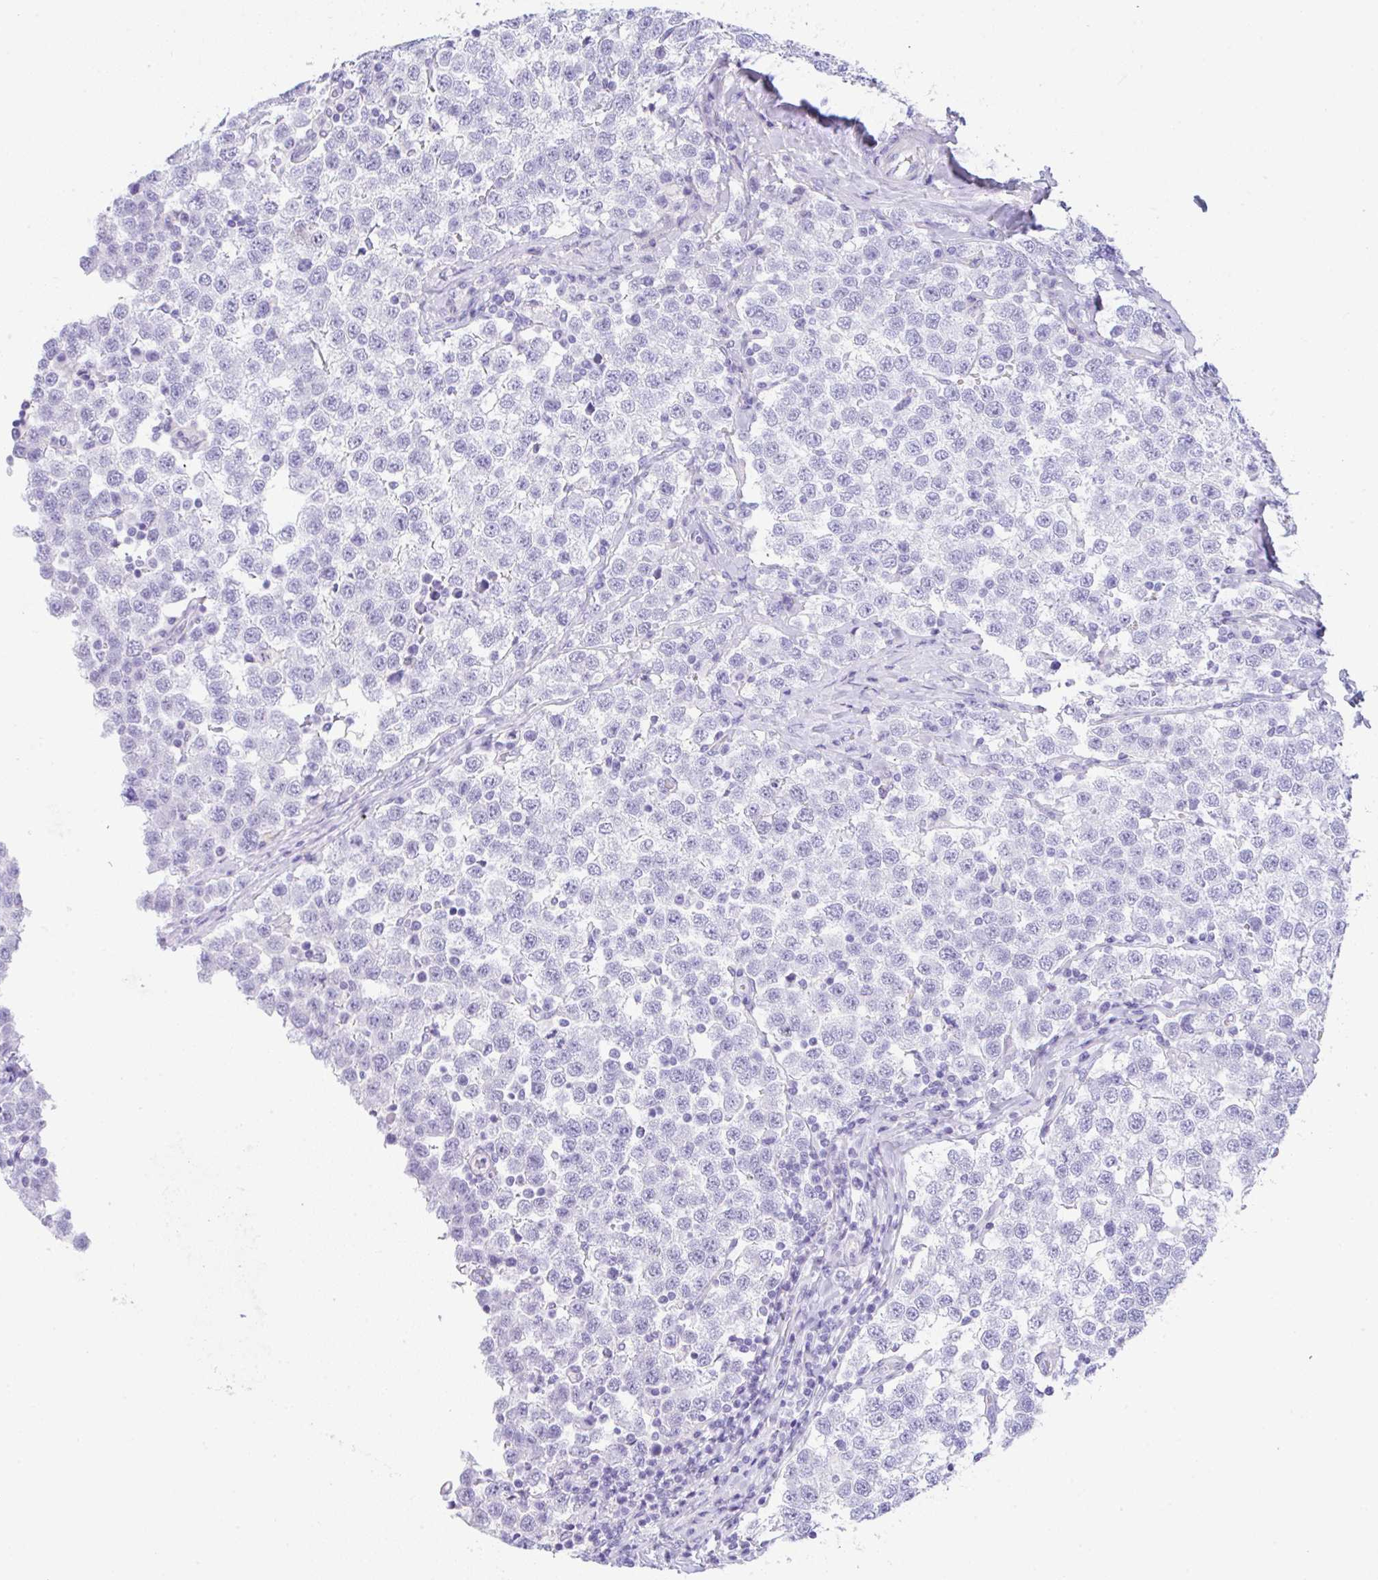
{"staining": {"intensity": "negative", "quantity": "none", "location": "none"}, "tissue": "testis cancer", "cell_type": "Tumor cells", "image_type": "cancer", "snomed": [{"axis": "morphology", "description": "Seminoma, NOS"}, {"axis": "topography", "description": "Testis"}], "caption": "IHC of testis cancer (seminoma) demonstrates no positivity in tumor cells. (DAB (3,3'-diaminobenzidine) immunohistochemistry (IHC) visualized using brightfield microscopy, high magnification).", "gene": "NDUFAF8", "patient": {"sex": "male", "age": 34}}